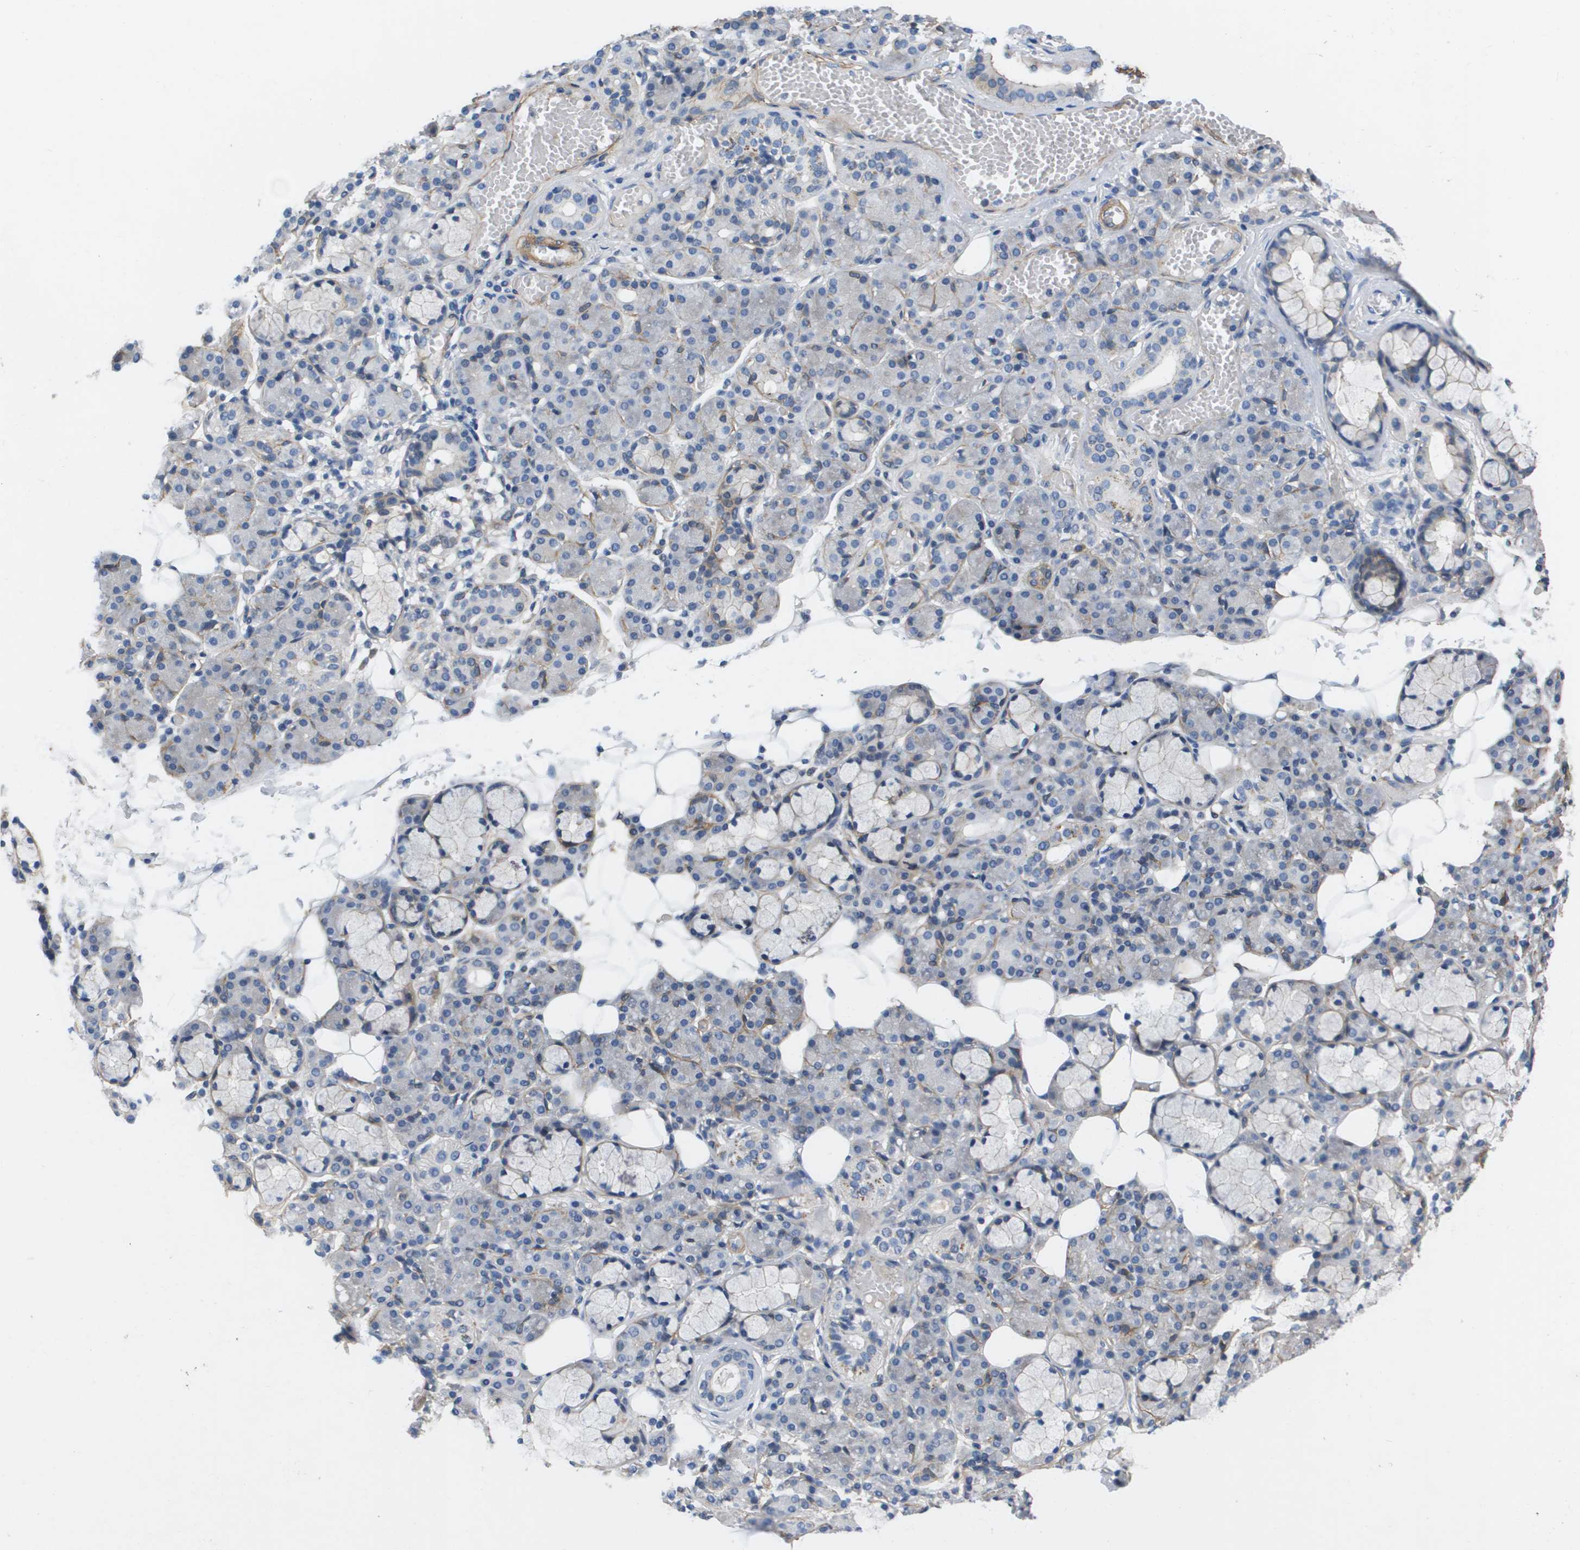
{"staining": {"intensity": "negative", "quantity": "none", "location": "none"}, "tissue": "salivary gland", "cell_type": "Glandular cells", "image_type": "normal", "snomed": [{"axis": "morphology", "description": "Normal tissue, NOS"}, {"axis": "topography", "description": "Salivary gland"}], "caption": "Histopathology image shows no significant protein staining in glandular cells of unremarkable salivary gland.", "gene": "LPP", "patient": {"sex": "male", "age": 63}}